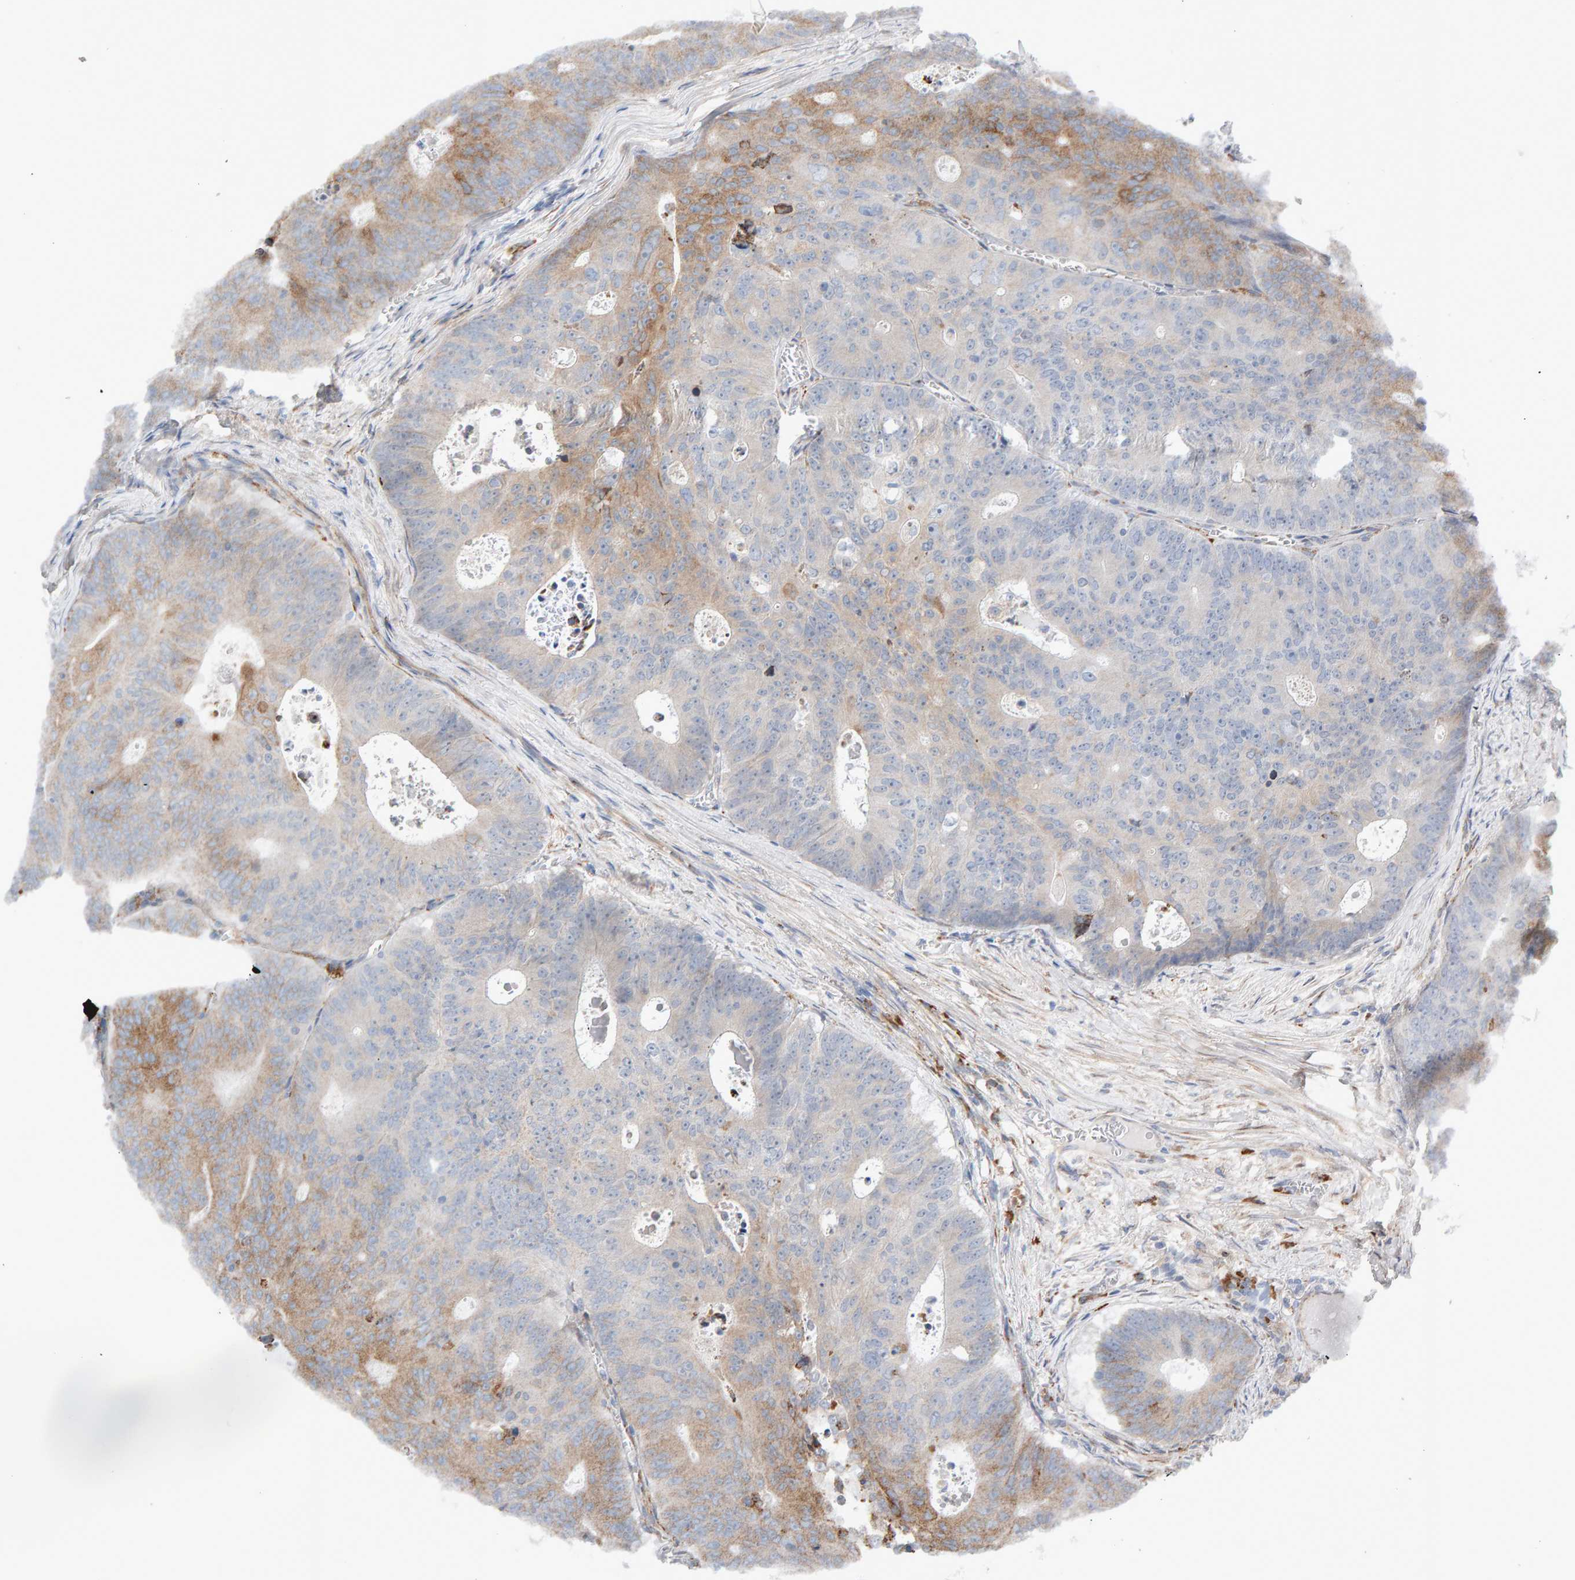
{"staining": {"intensity": "moderate", "quantity": "<25%", "location": "cytoplasmic/membranous"}, "tissue": "colorectal cancer", "cell_type": "Tumor cells", "image_type": "cancer", "snomed": [{"axis": "morphology", "description": "Adenocarcinoma, NOS"}, {"axis": "topography", "description": "Colon"}], "caption": "Tumor cells exhibit low levels of moderate cytoplasmic/membranous positivity in approximately <25% of cells in colorectal cancer.", "gene": "ENGASE", "patient": {"sex": "male", "age": 87}}